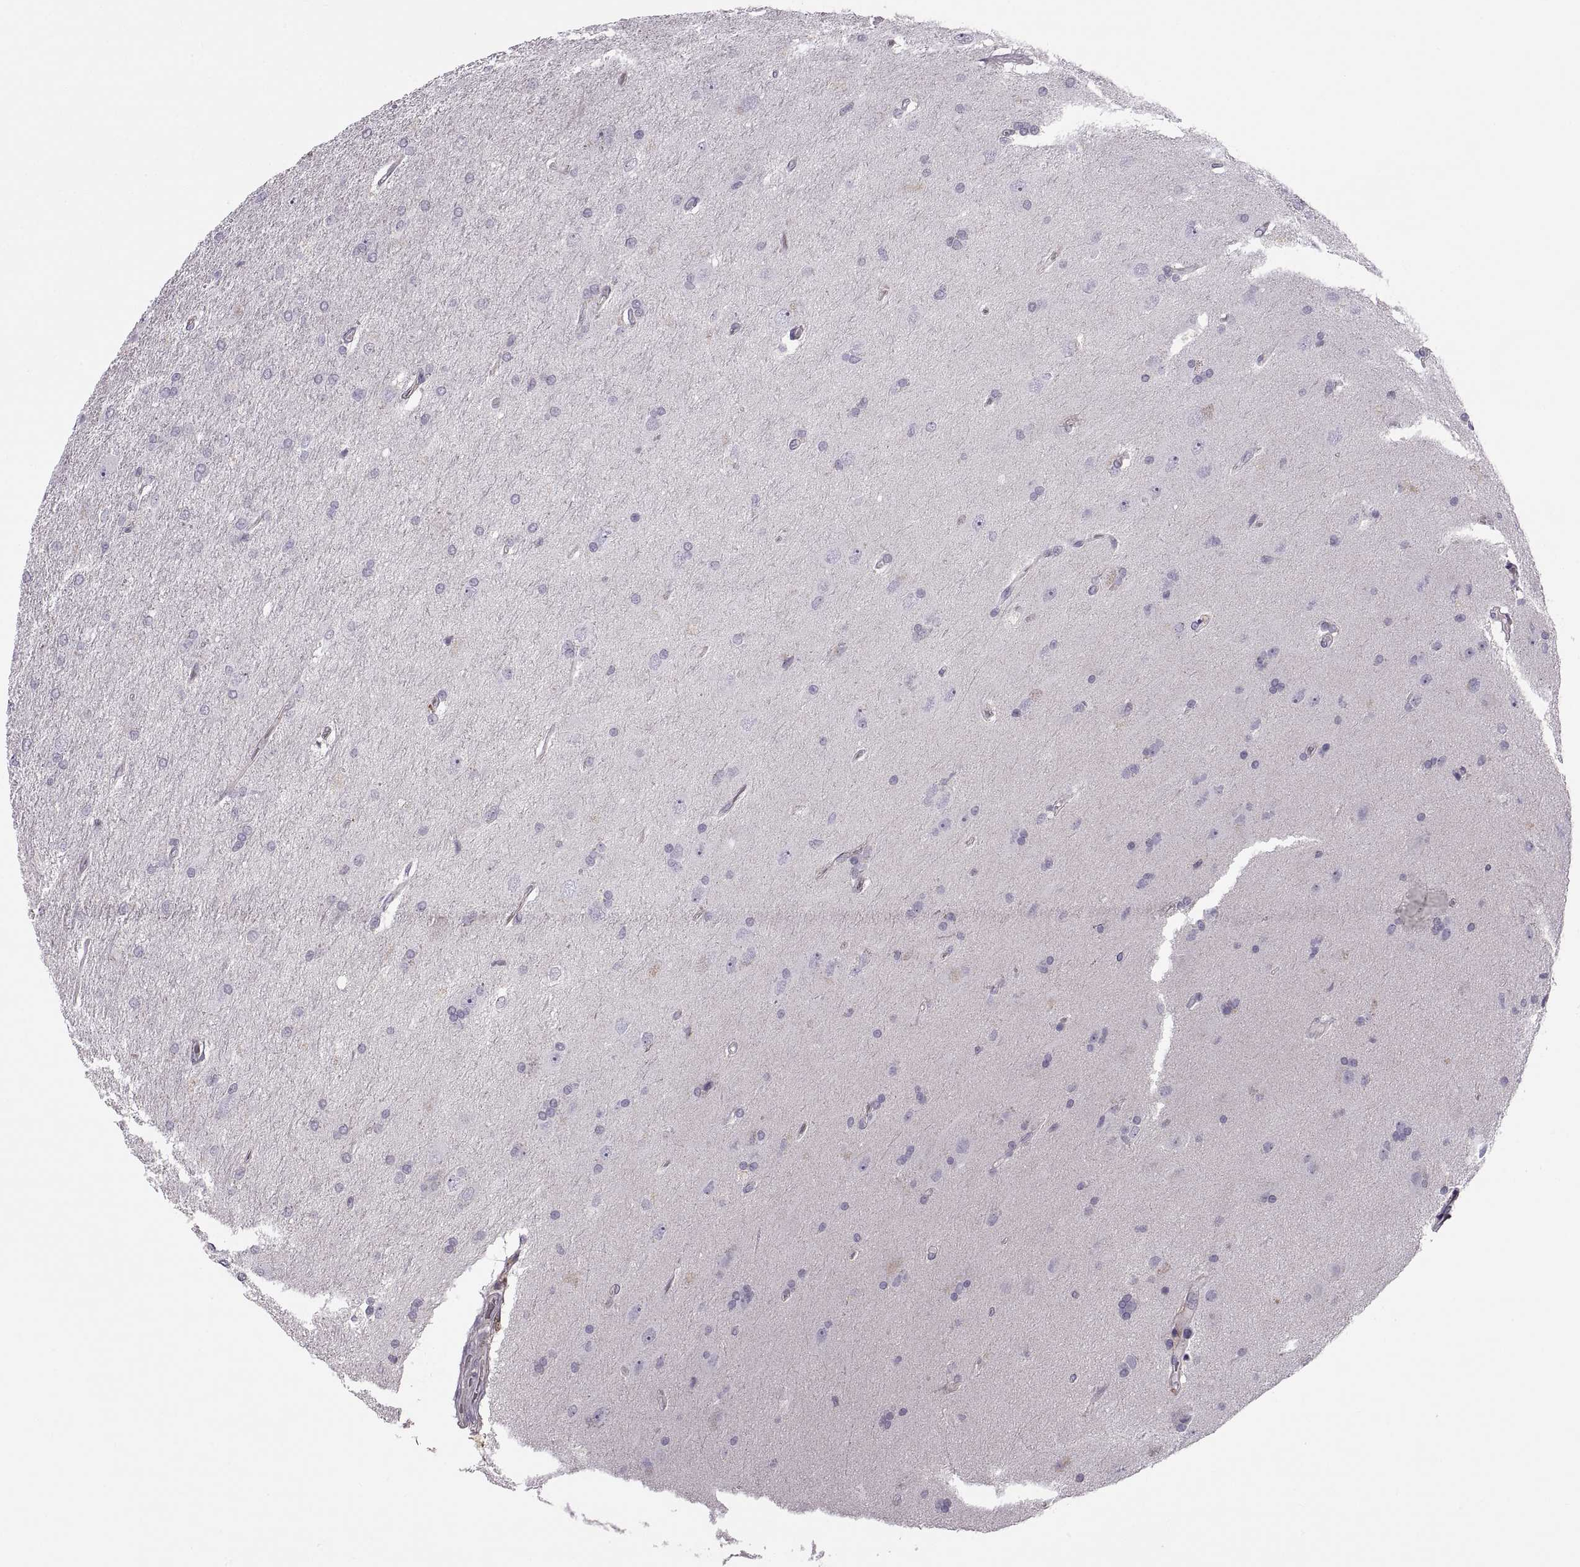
{"staining": {"intensity": "negative", "quantity": "none", "location": "none"}, "tissue": "glioma", "cell_type": "Tumor cells", "image_type": "cancer", "snomed": [{"axis": "morphology", "description": "Glioma, malignant, High grade"}, {"axis": "topography", "description": "Cerebral cortex"}], "caption": "There is no significant staining in tumor cells of malignant glioma (high-grade).", "gene": "RALB", "patient": {"sex": "male", "age": 70}}